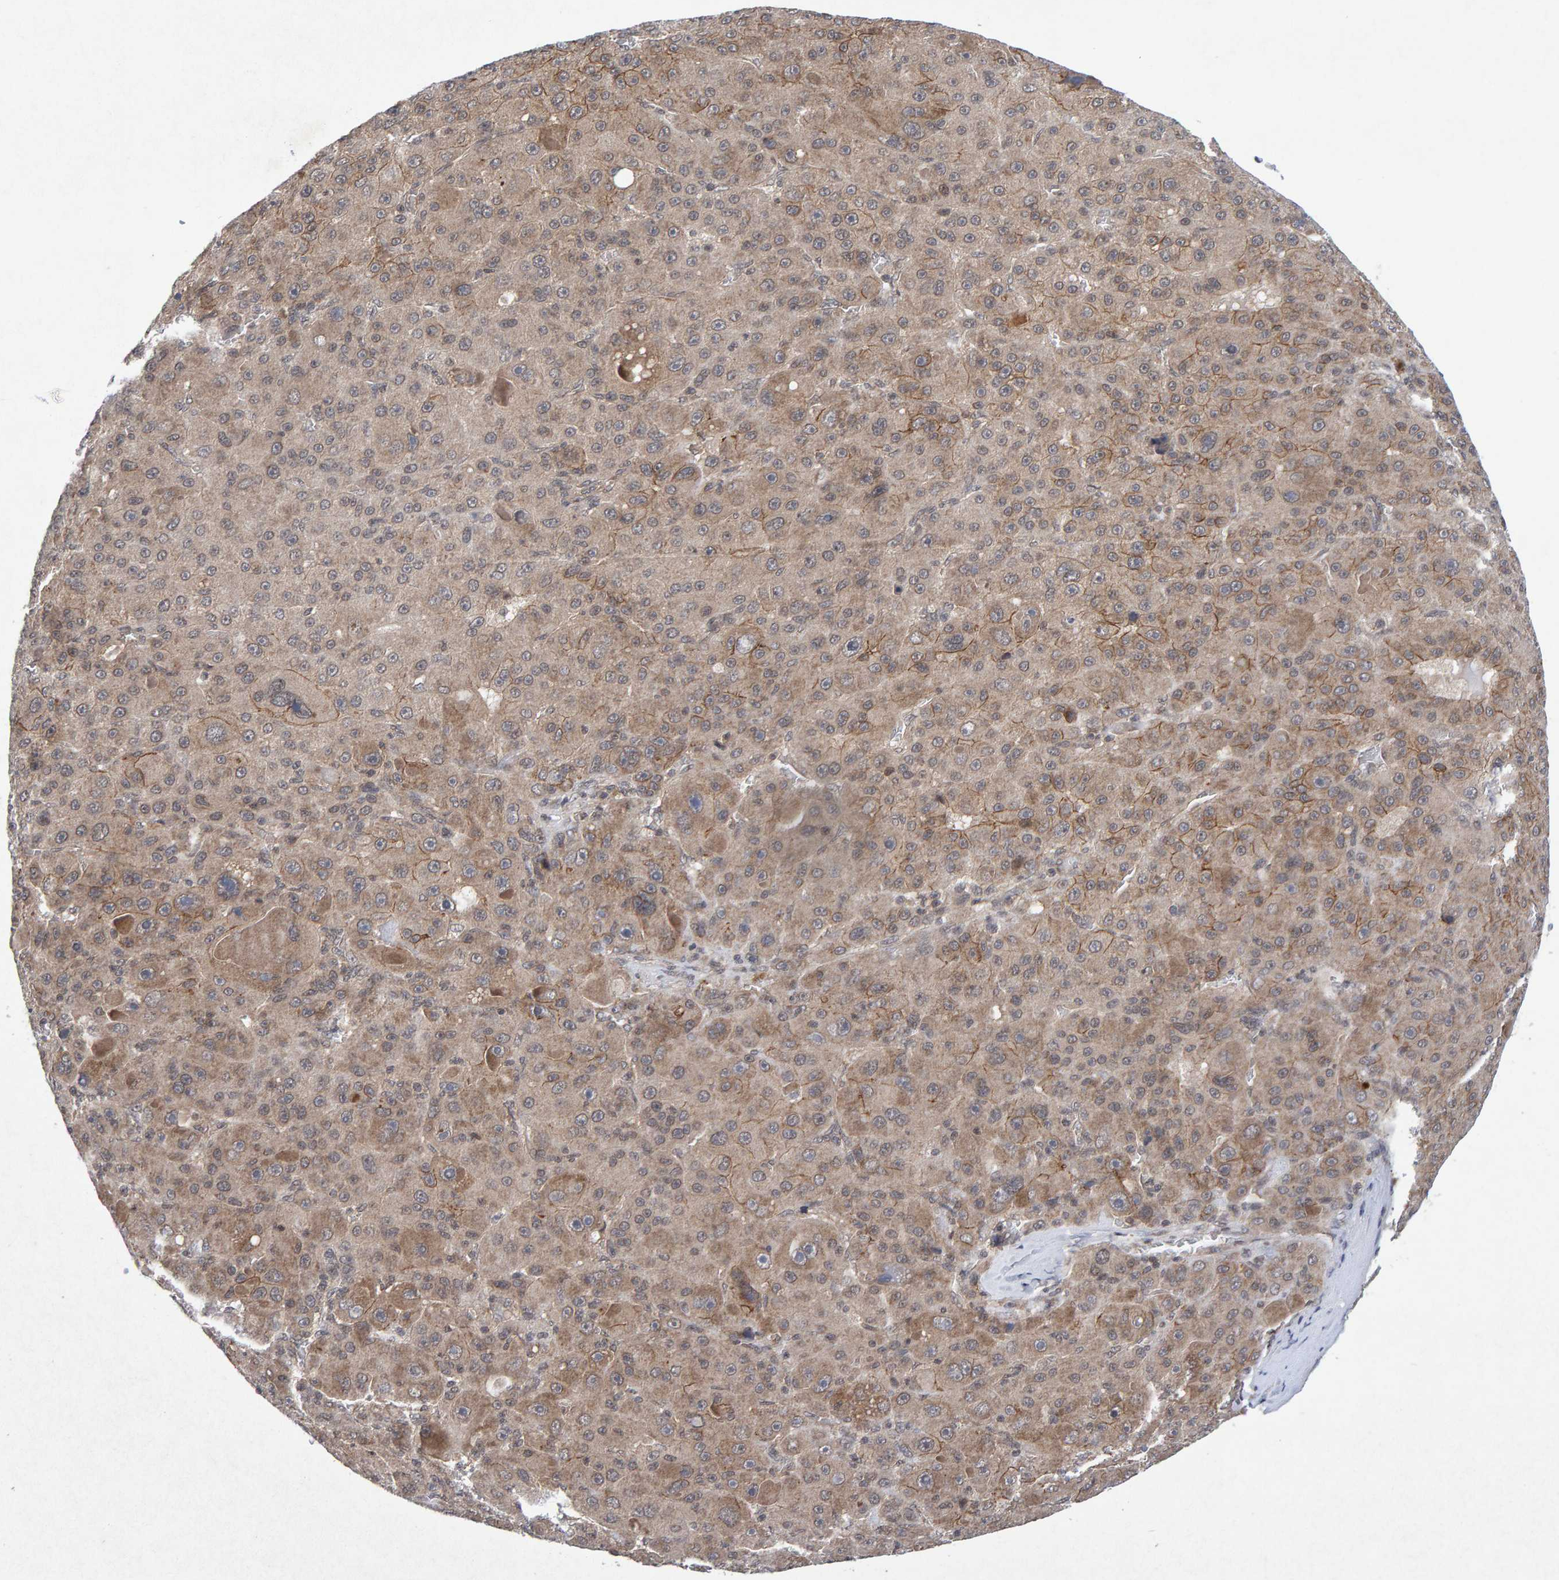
{"staining": {"intensity": "moderate", "quantity": ">75%", "location": "cytoplasmic/membranous"}, "tissue": "liver cancer", "cell_type": "Tumor cells", "image_type": "cancer", "snomed": [{"axis": "morphology", "description": "Carcinoma, Hepatocellular, NOS"}, {"axis": "topography", "description": "Liver"}], "caption": "Liver hepatocellular carcinoma stained with a brown dye demonstrates moderate cytoplasmic/membranous positive positivity in about >75% of tumor cells.", "gene": "CDH2", "patient": {"sex": "male", "age": 76}}